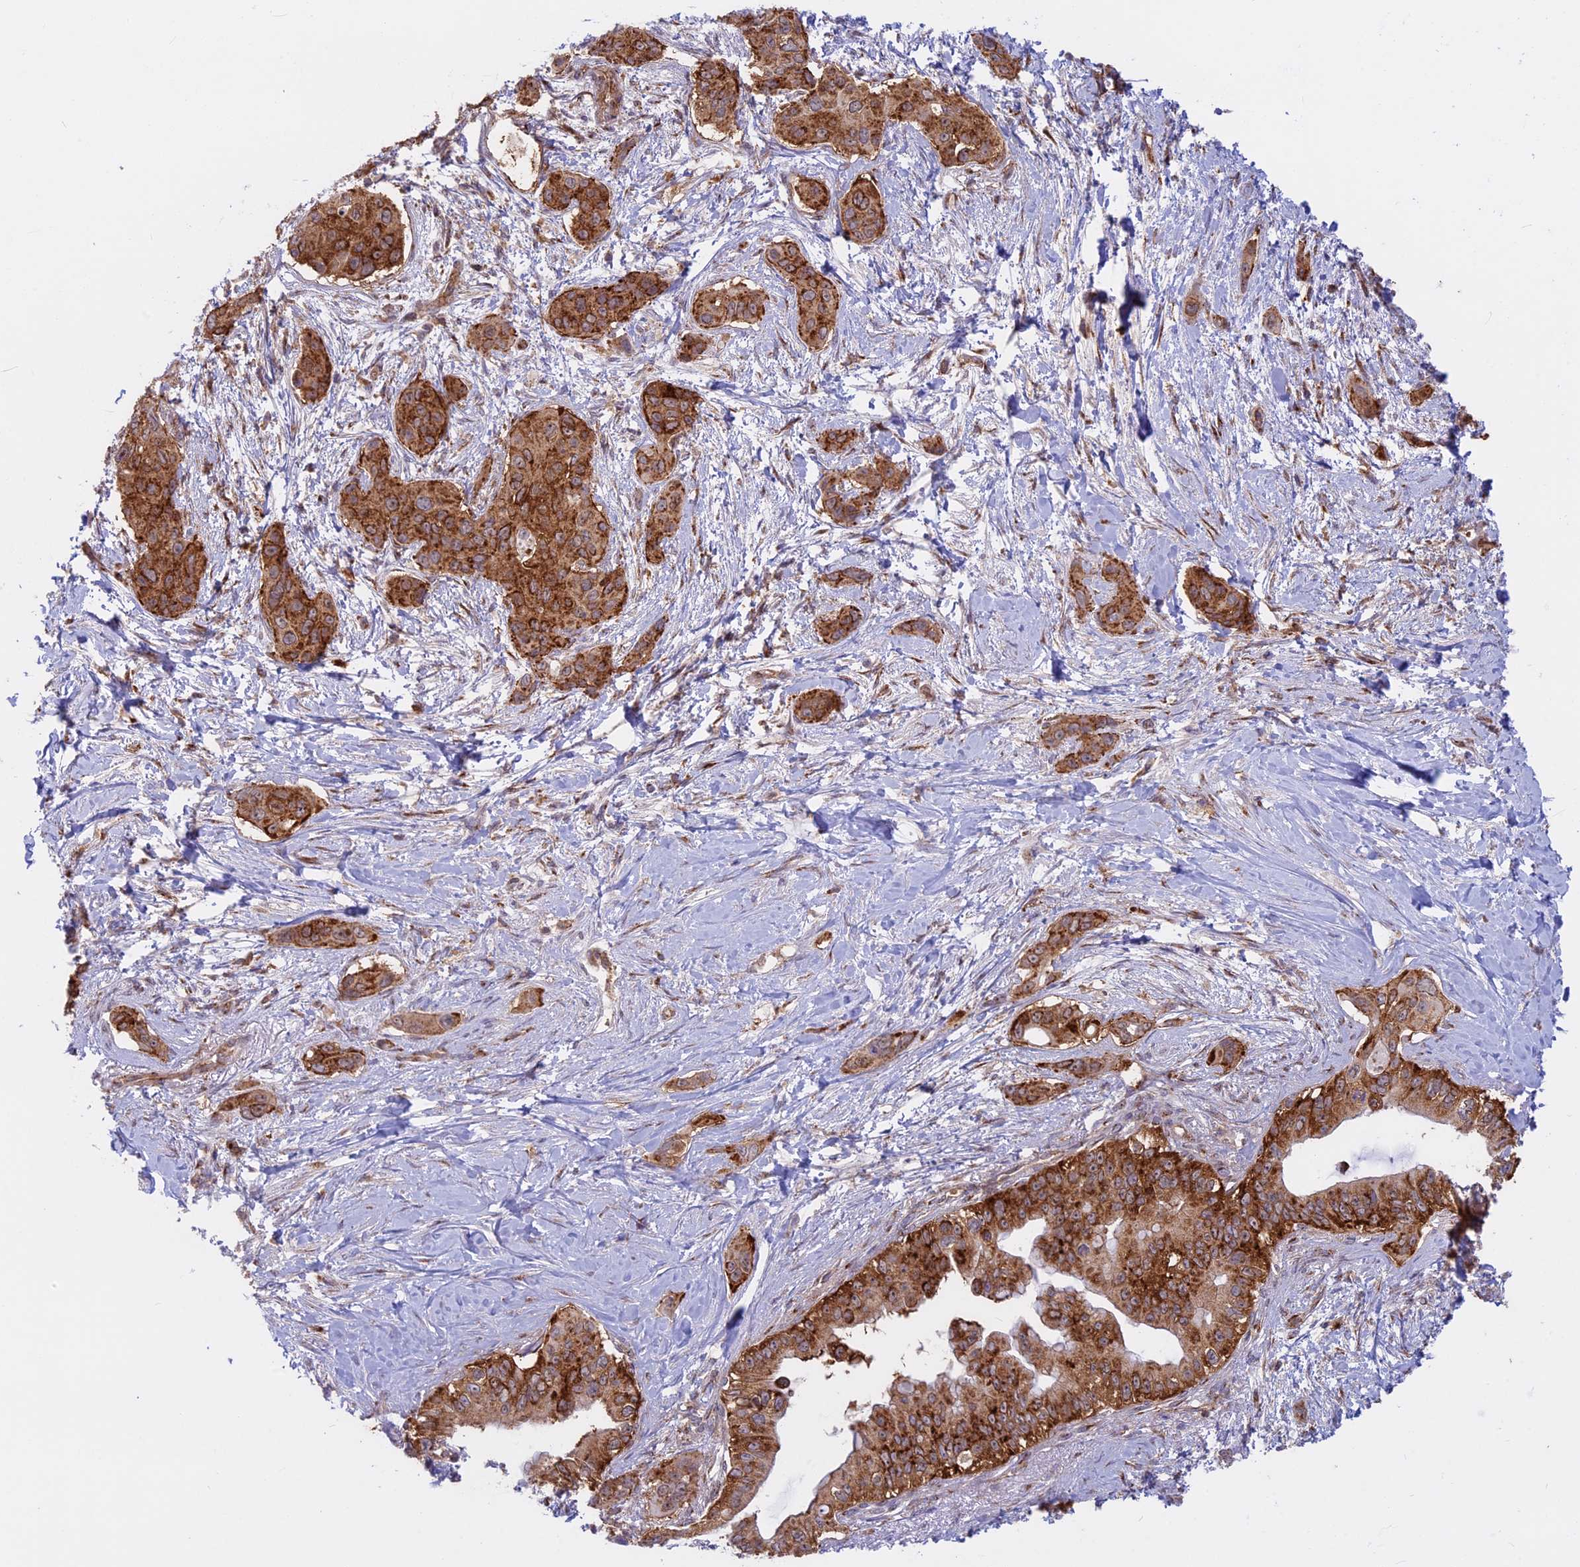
{"staining": {"intensity": "moderate", "quantity": ">75%", "location": "cytoplasmic/membranous"}, "tissue": "pancreatic cancer", "cell_type": "Tumor cells", "image_type": "cancer", "snomed": [{"axis": "morphology", "description": "Adenocarcinoma, NOS"}, {"axis": "topography", "description": "Pancreas"}], "caption": "An immunohistochemistry image of neoplastic tissue is shown. Protein staining in brown labels moderate cytoplasmic/membranous positivity in pancreatic cancer within tumor cells.", "gene": "CLINT1", "patient": {"sex": "male", "age": 72}}